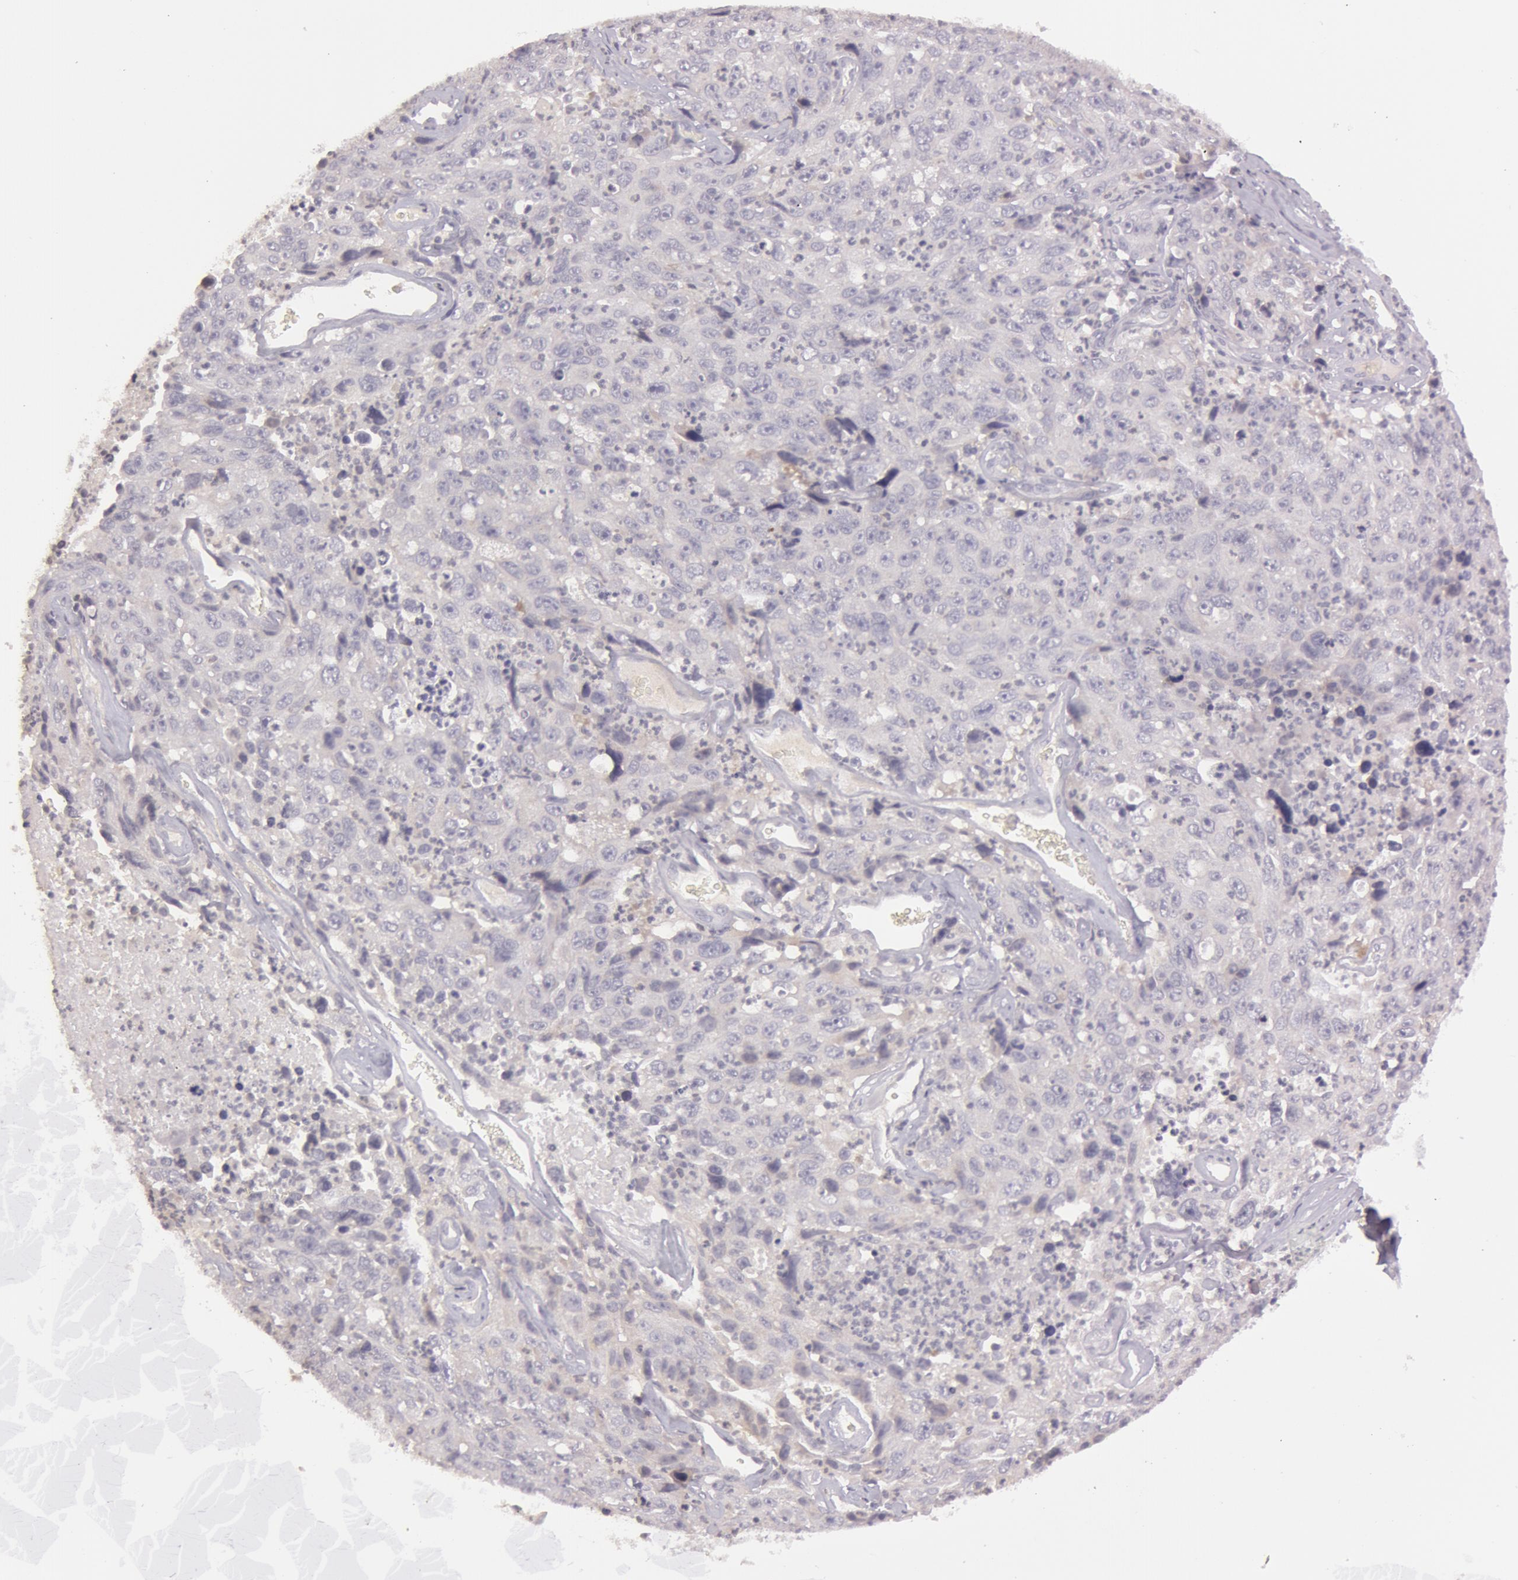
{"staining": {"intensity": "weak", "quantity": "<25%", "location": "cytoplasmic/membranous"}, "tissue": "lung cancer", "cell_type": "Tumor cells", "image_type": "cancer", "snomed": [{"axis": "morphology", "description": "Squamous cell carcinoma, NOS"}, {"axis": "topography", "description": "Lung"}], "caption": "Tumor cells show no significant positivity in lung cancer. Brightfield microscopy of immunohistochemistry (IHC) stained with DAB (brown) and hematoxylin (blue), captured at high magnification.", "gene": "MXRA5", "patient": {"sex": "male", "age": 64}}